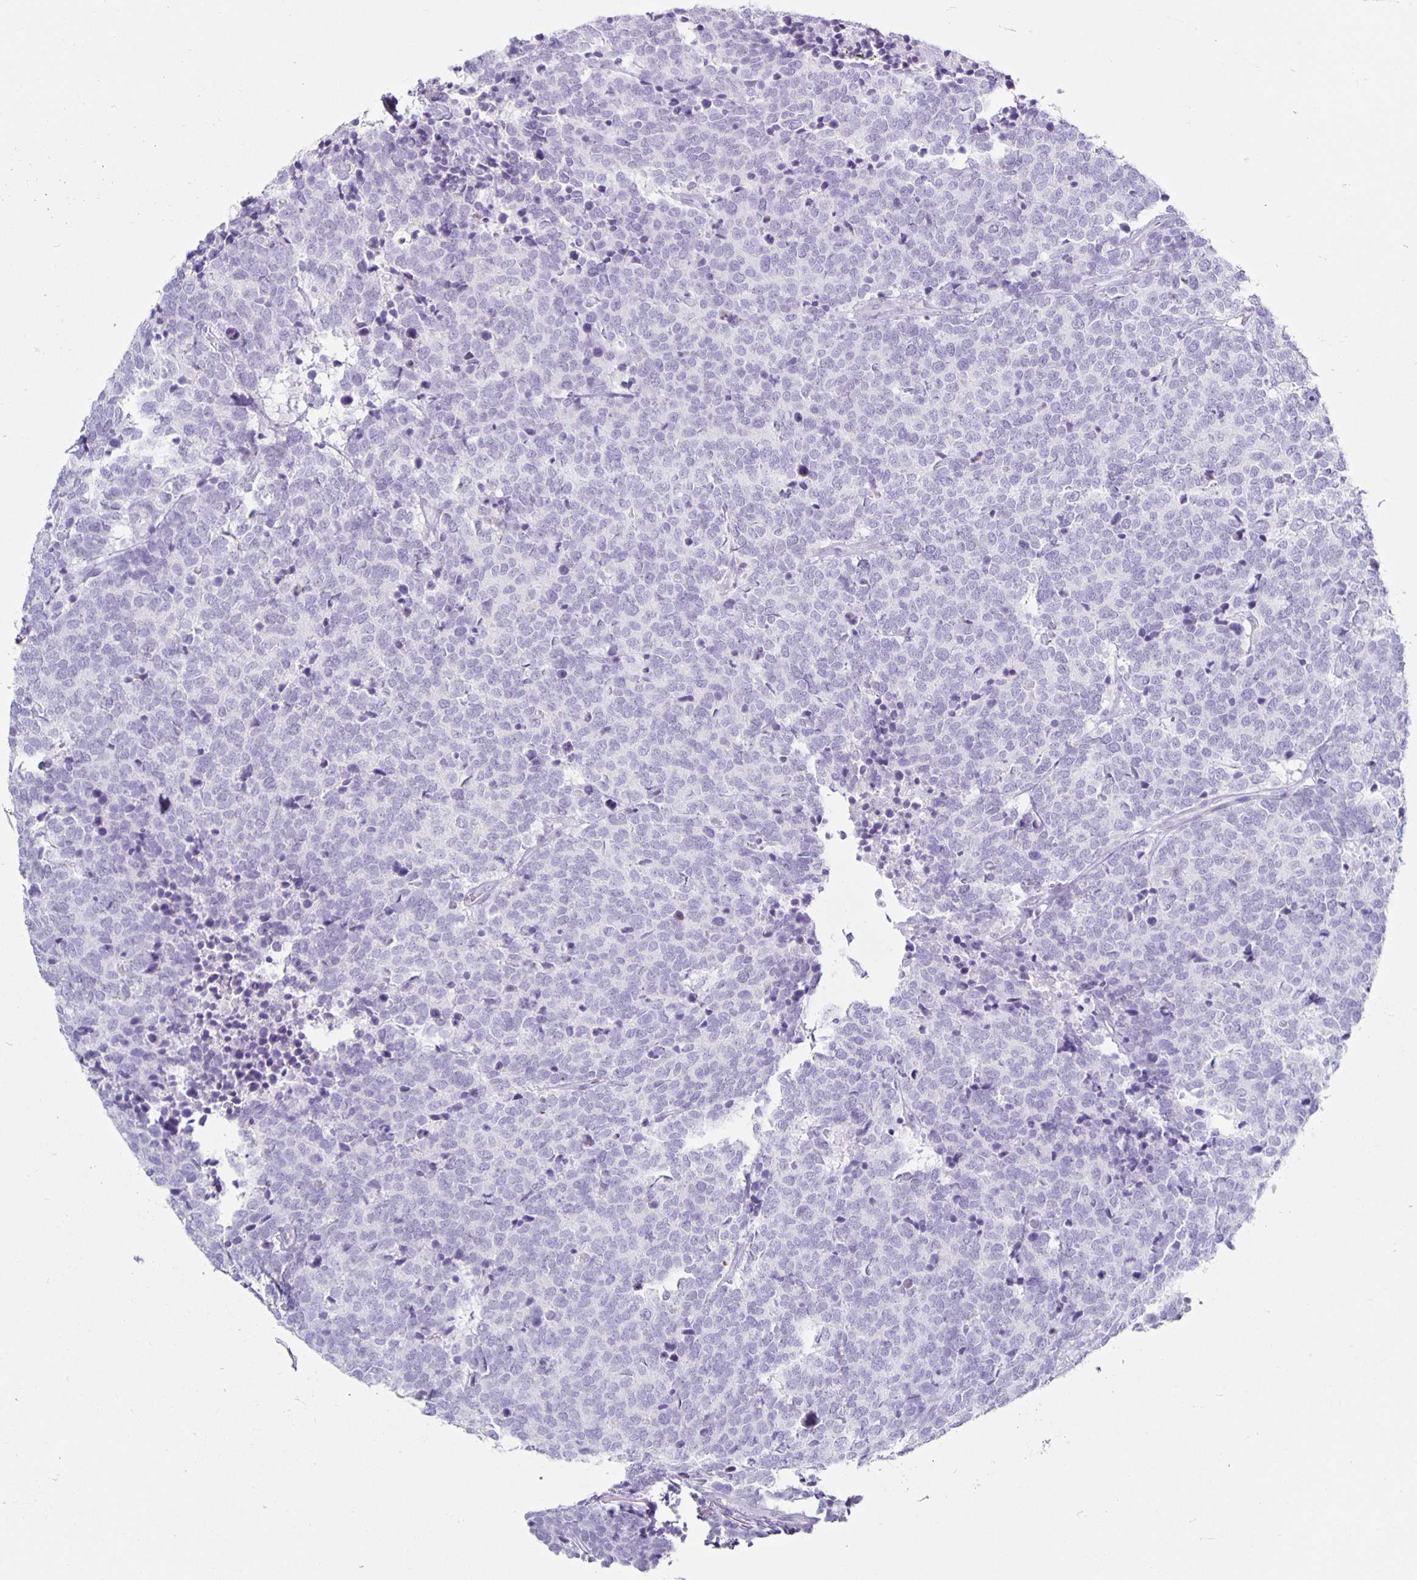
{"staining": {"intensity": "negative", "quantity": "none", "location": "none"}, "tissue": "carcinoid", "cell_type": "Tumor cells", "image_type": "cancer", "snomed": [{"axis": "morphology", "description": "Carcinoid, malignant, NOS"}, {"axis": "topography", "description": "Skin"}], "caption": "IHC of human carcinoid (malignant) reveals no staining in tumor cells. (DAB (3,3'-diaminobenzidine) IHC with hematoxylin counter stain).", "gene": "CT45A5", "patient": {"sex": "female", "age": 79}}